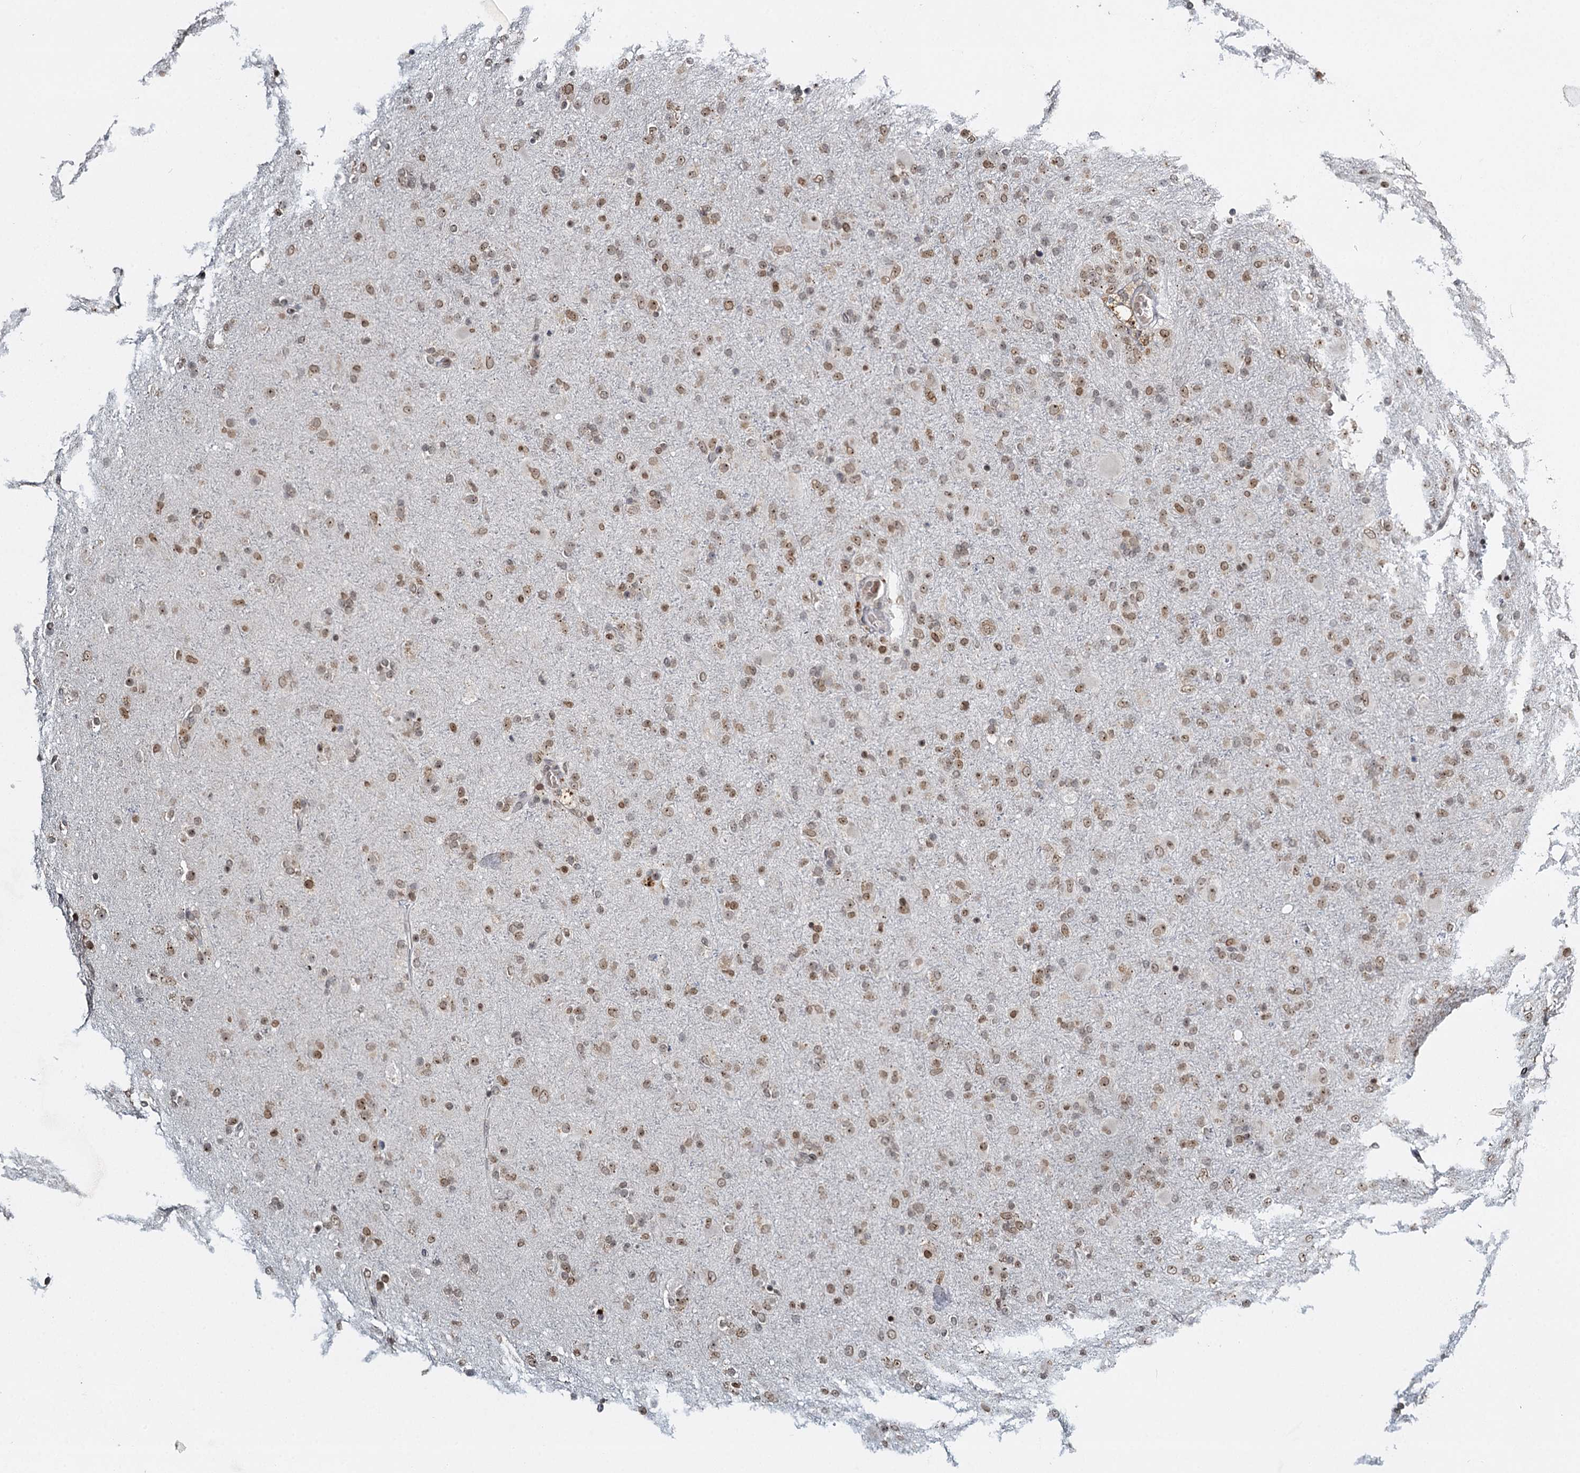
{"staining": {"intensity": "moderate", "quantity": ">75%", "location": "cytoplasmic/membranous,nuclear"}, "tissue": "glioma", "cell_type": "Tumor cells", "image_type": "cancer", "snomed": [{"axis": "morphology", "description": "Glioma, malignant, Low grade"}, {"axis": "topography", "description": "Brain"}], "caption": "DAB immunohistochemical staining of human glioma reveals moderate cytoplasmic/membranous and nuclear protein positivity in about >75% of tumor cells.", "gene": "TREX1", "patient": {"sex": "male", "age": 65}}